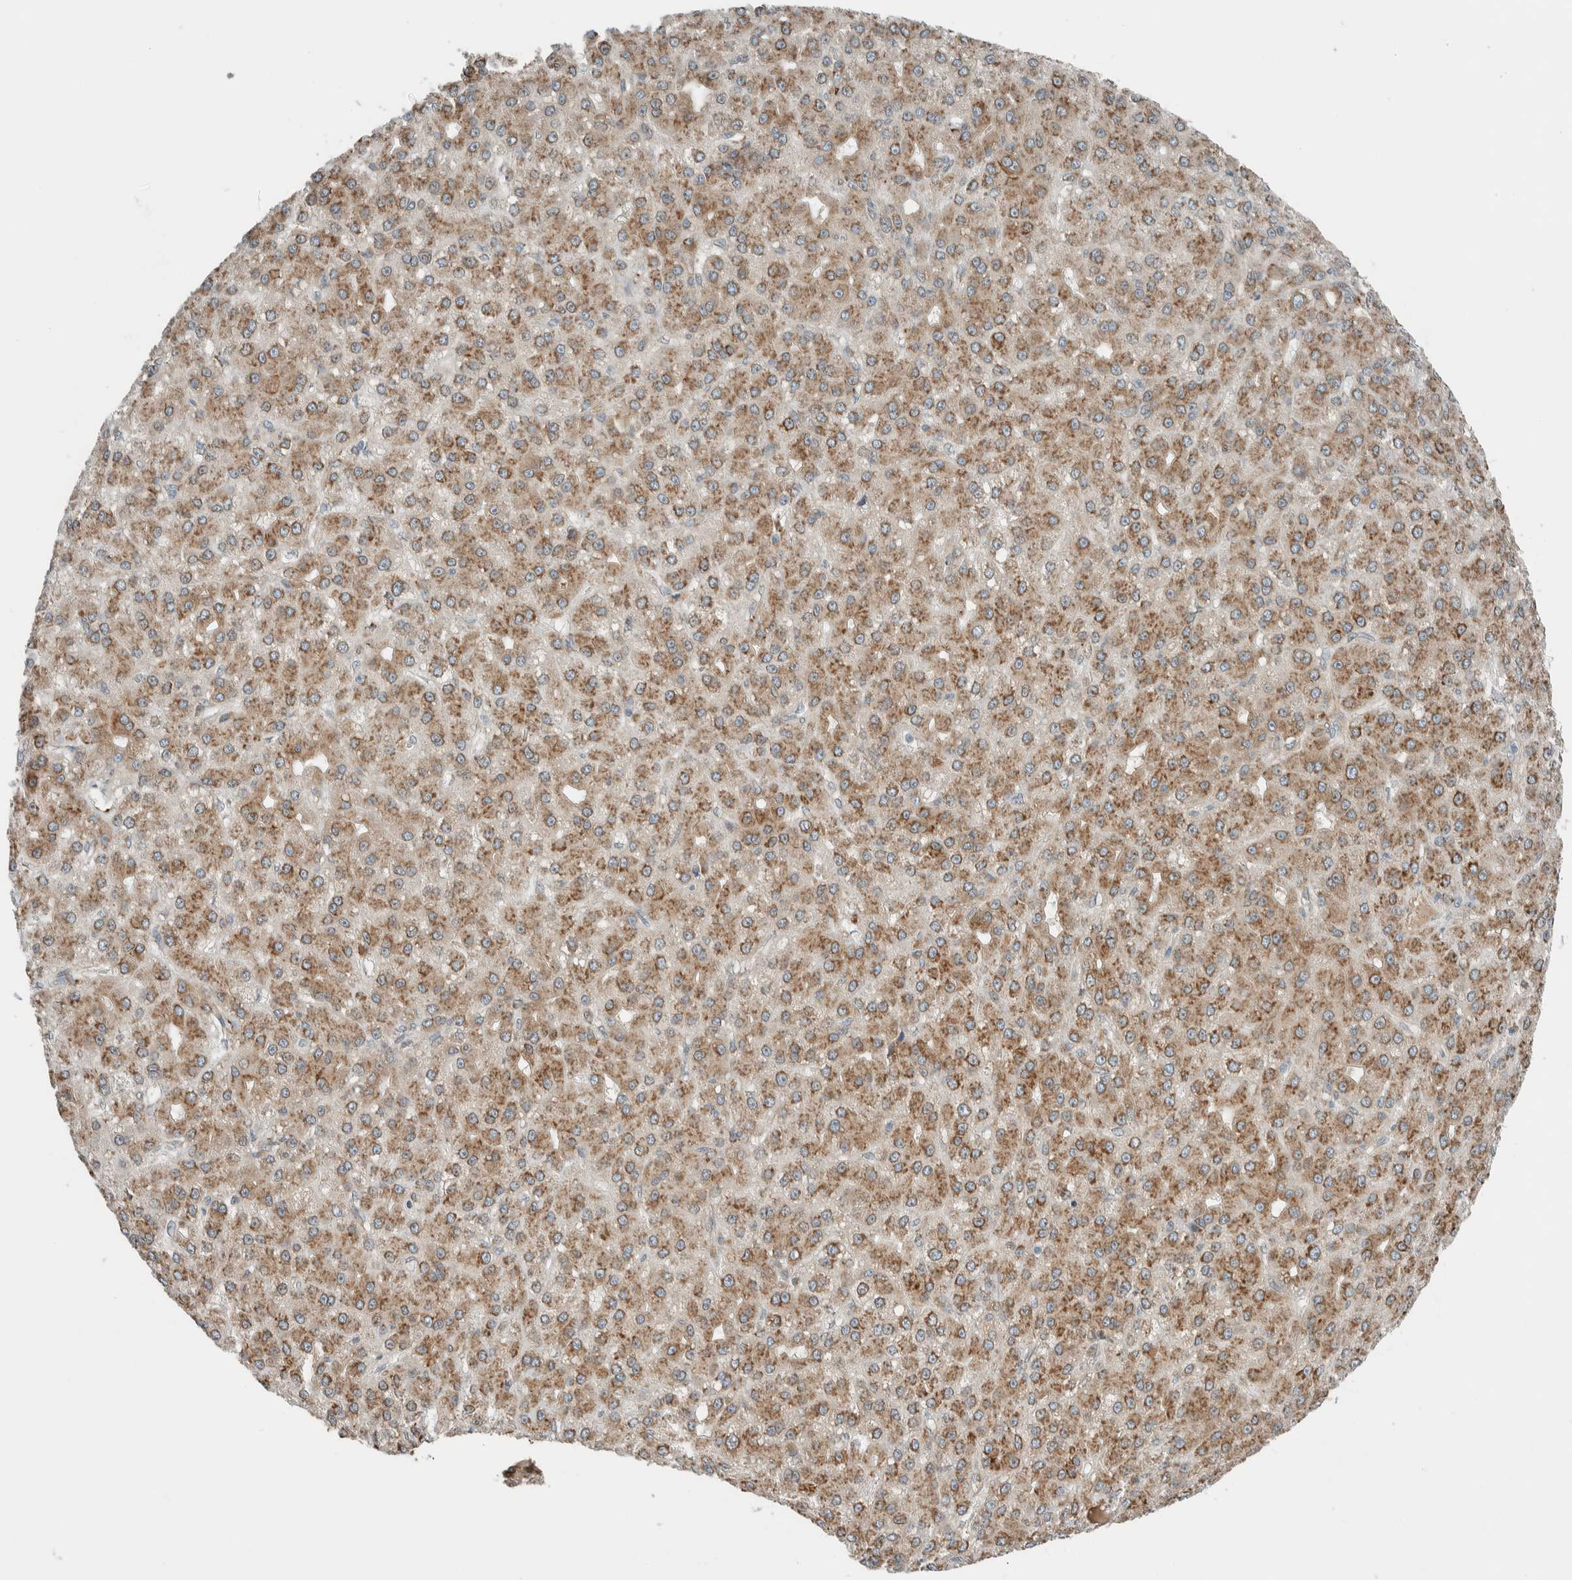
{"staining": {"intensity": "moderate", "quantity": ">75%", "location": "cytoplasmic/membranous"}, "tissue": "liver cancer", "cell_type": "Tumor cells", "image_type": "cancer", "snomed": [{"axis": "morphology", "description": "Carcinoma, Hepatocellular, NOS"}, {"axis": "topography", "description": "Liver"}], "caption": "The photomicrograph shows immunohistochemical staining of liver cancer (hepatocellular carcinoma). There is moderate cytoplasmic/membranous staining is appreciated in about >75% of tumor cells.", "gene": "CTBP2", "patient": {"sex": "male", "age": 67}}